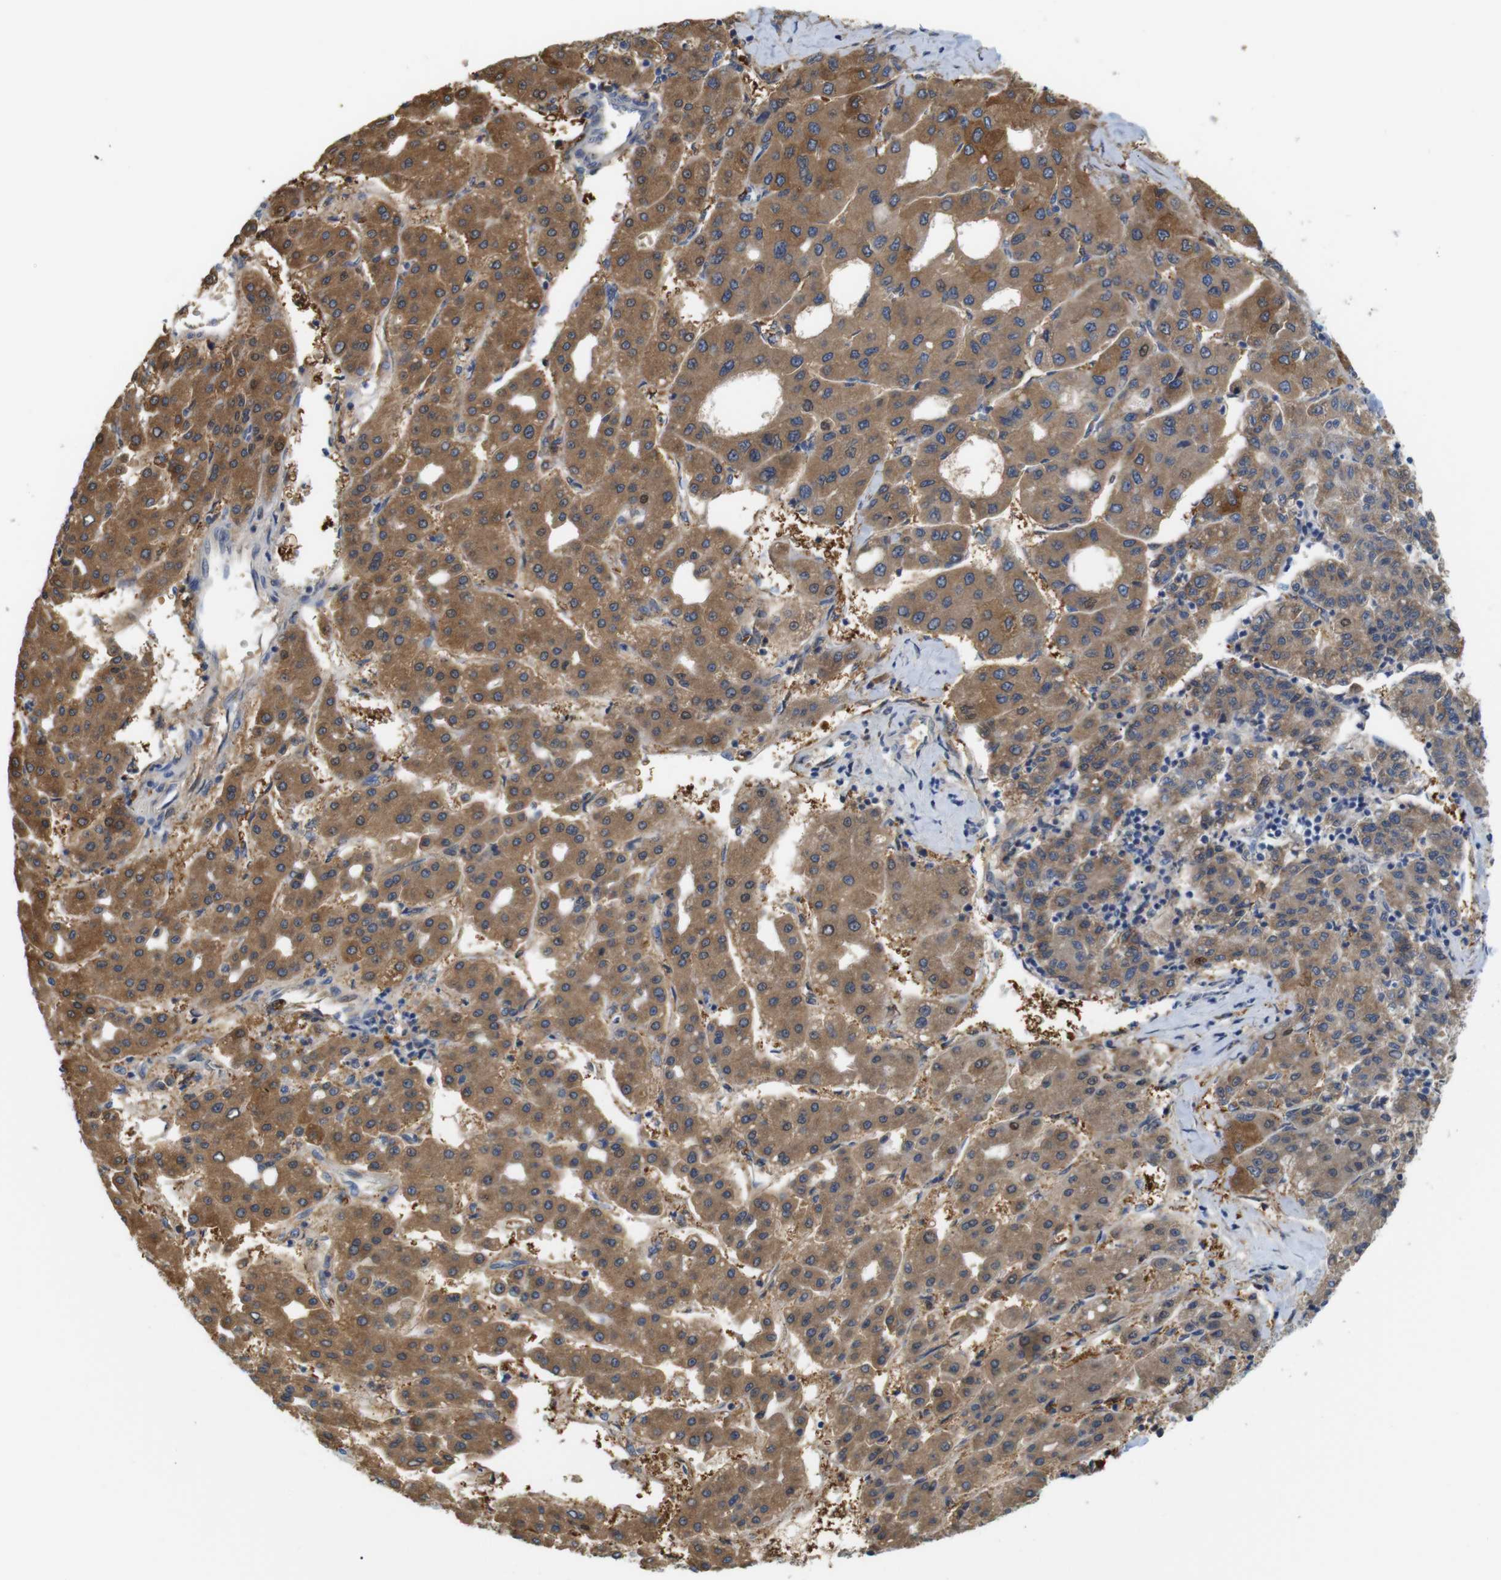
{"staining": {"intensity": "moderate", "quantity": ">75%", "location": "cytoplasmic/membranous"}, "tissue": "liver cancer", "cell_type": "Tumor cells", "image_type": "cancer", "snomed": [{"axis": "morphology", "description": "Carcinoma, Hepatocellular, NOS"}, {"axis": "topography", "description": "Liver"}], "caption": "Liver cancer was stained to show a protein in brown. There is medium levels of moderate cytoplasmic/membranous staining in approximately >75% of tumor cells.", "gene": "NEBL", "patient": {"sex": "male", "age": 65}}